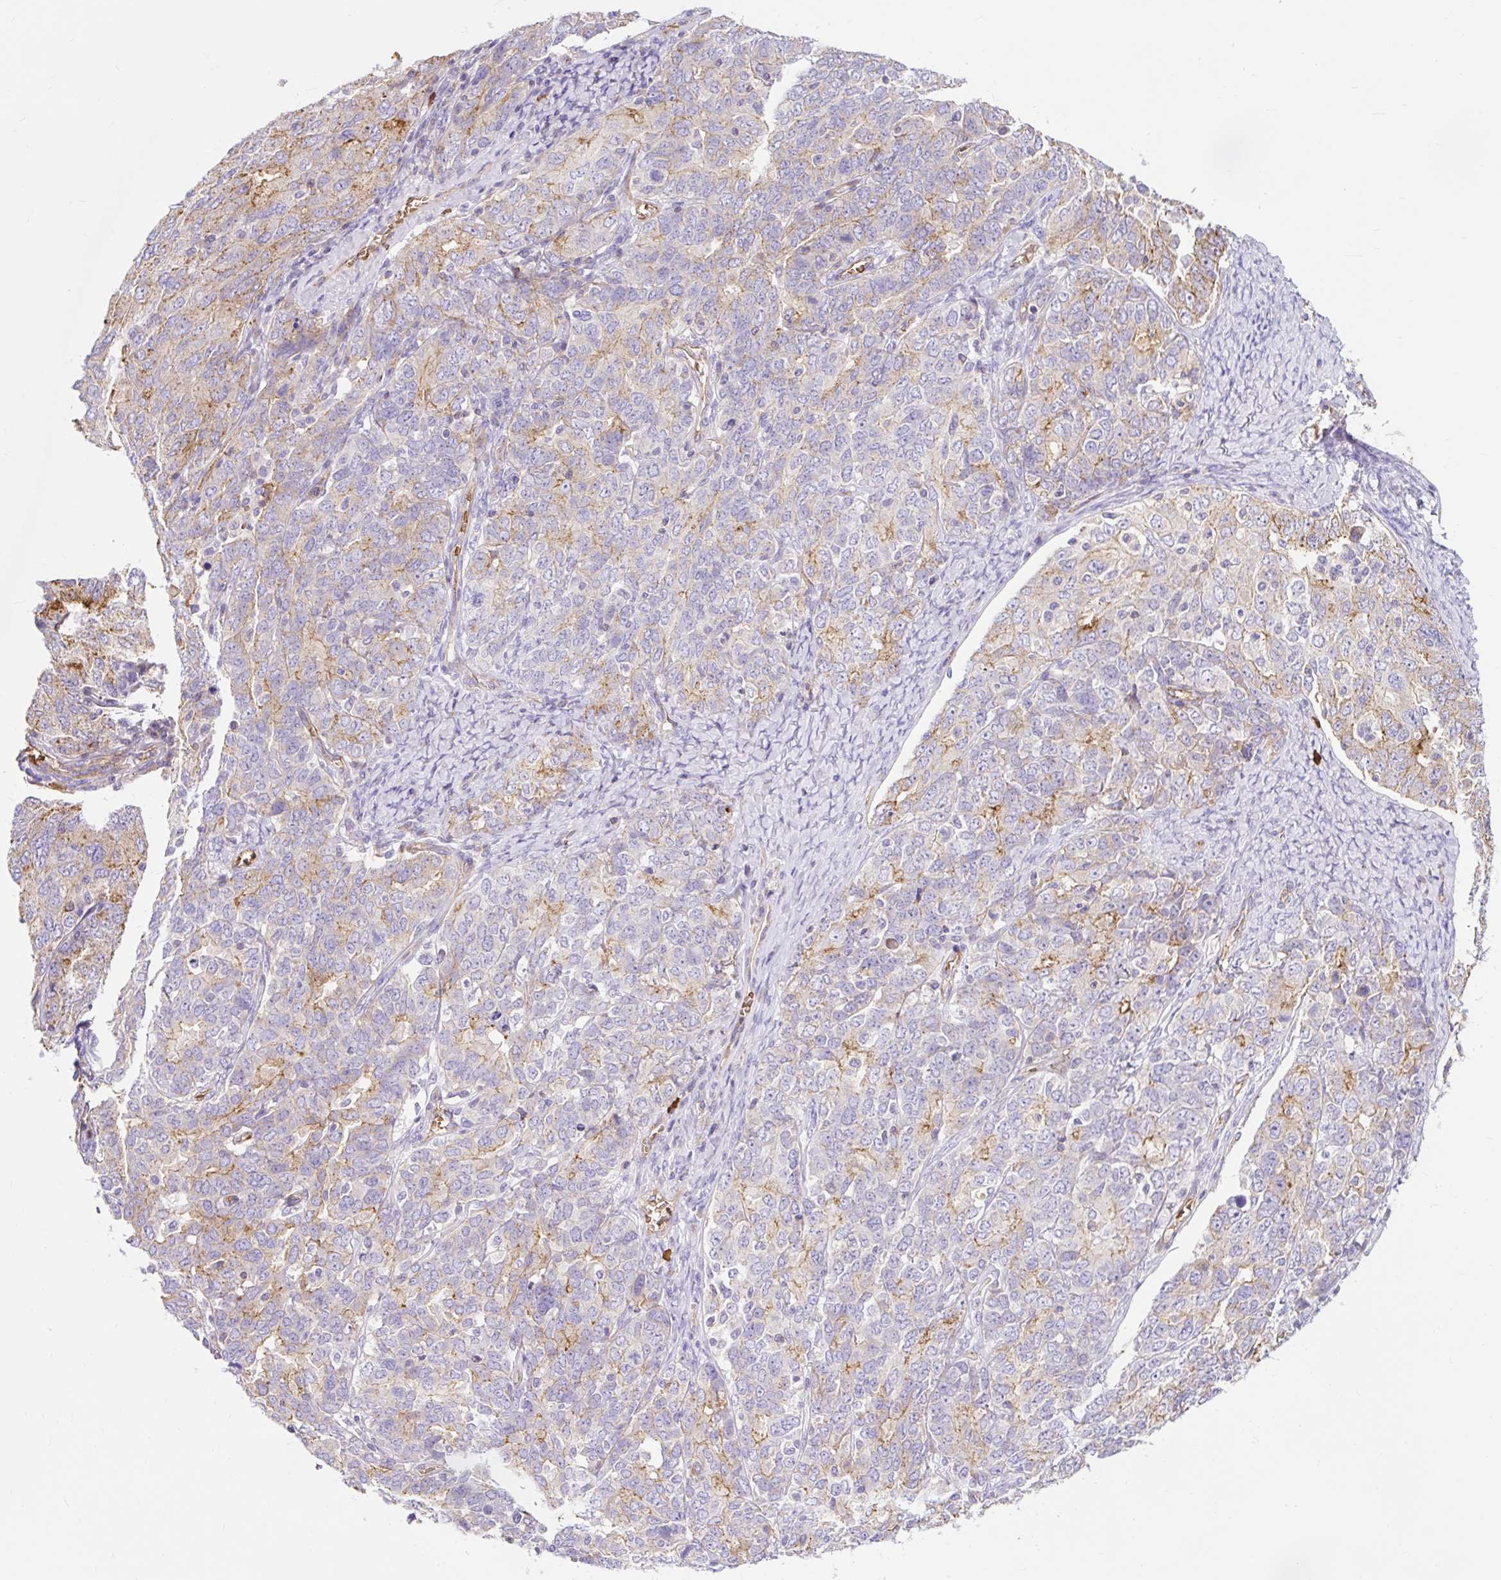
{"staining": {"intensity": "moderate", "quantity": "<25%", "location": "cytoplasmic/membranous"}, "tissue": "ovarian cancer", "cell_type": "Tumor cells", "image_type": "cancer", "snomed": [{"axis": "morphology", "description": "Carcinoma, endometroid"}, {"axis": "topography", "description": "Ovary"}], "caption": "Protein analysis of endometroid carcinoma (ovarian) tissue reveals moderate cytoplasmic/membranous positivity in about <25% of tumor cells.", "gene": "HIP1R", "patient": {"sex": "female", "age": 62}}